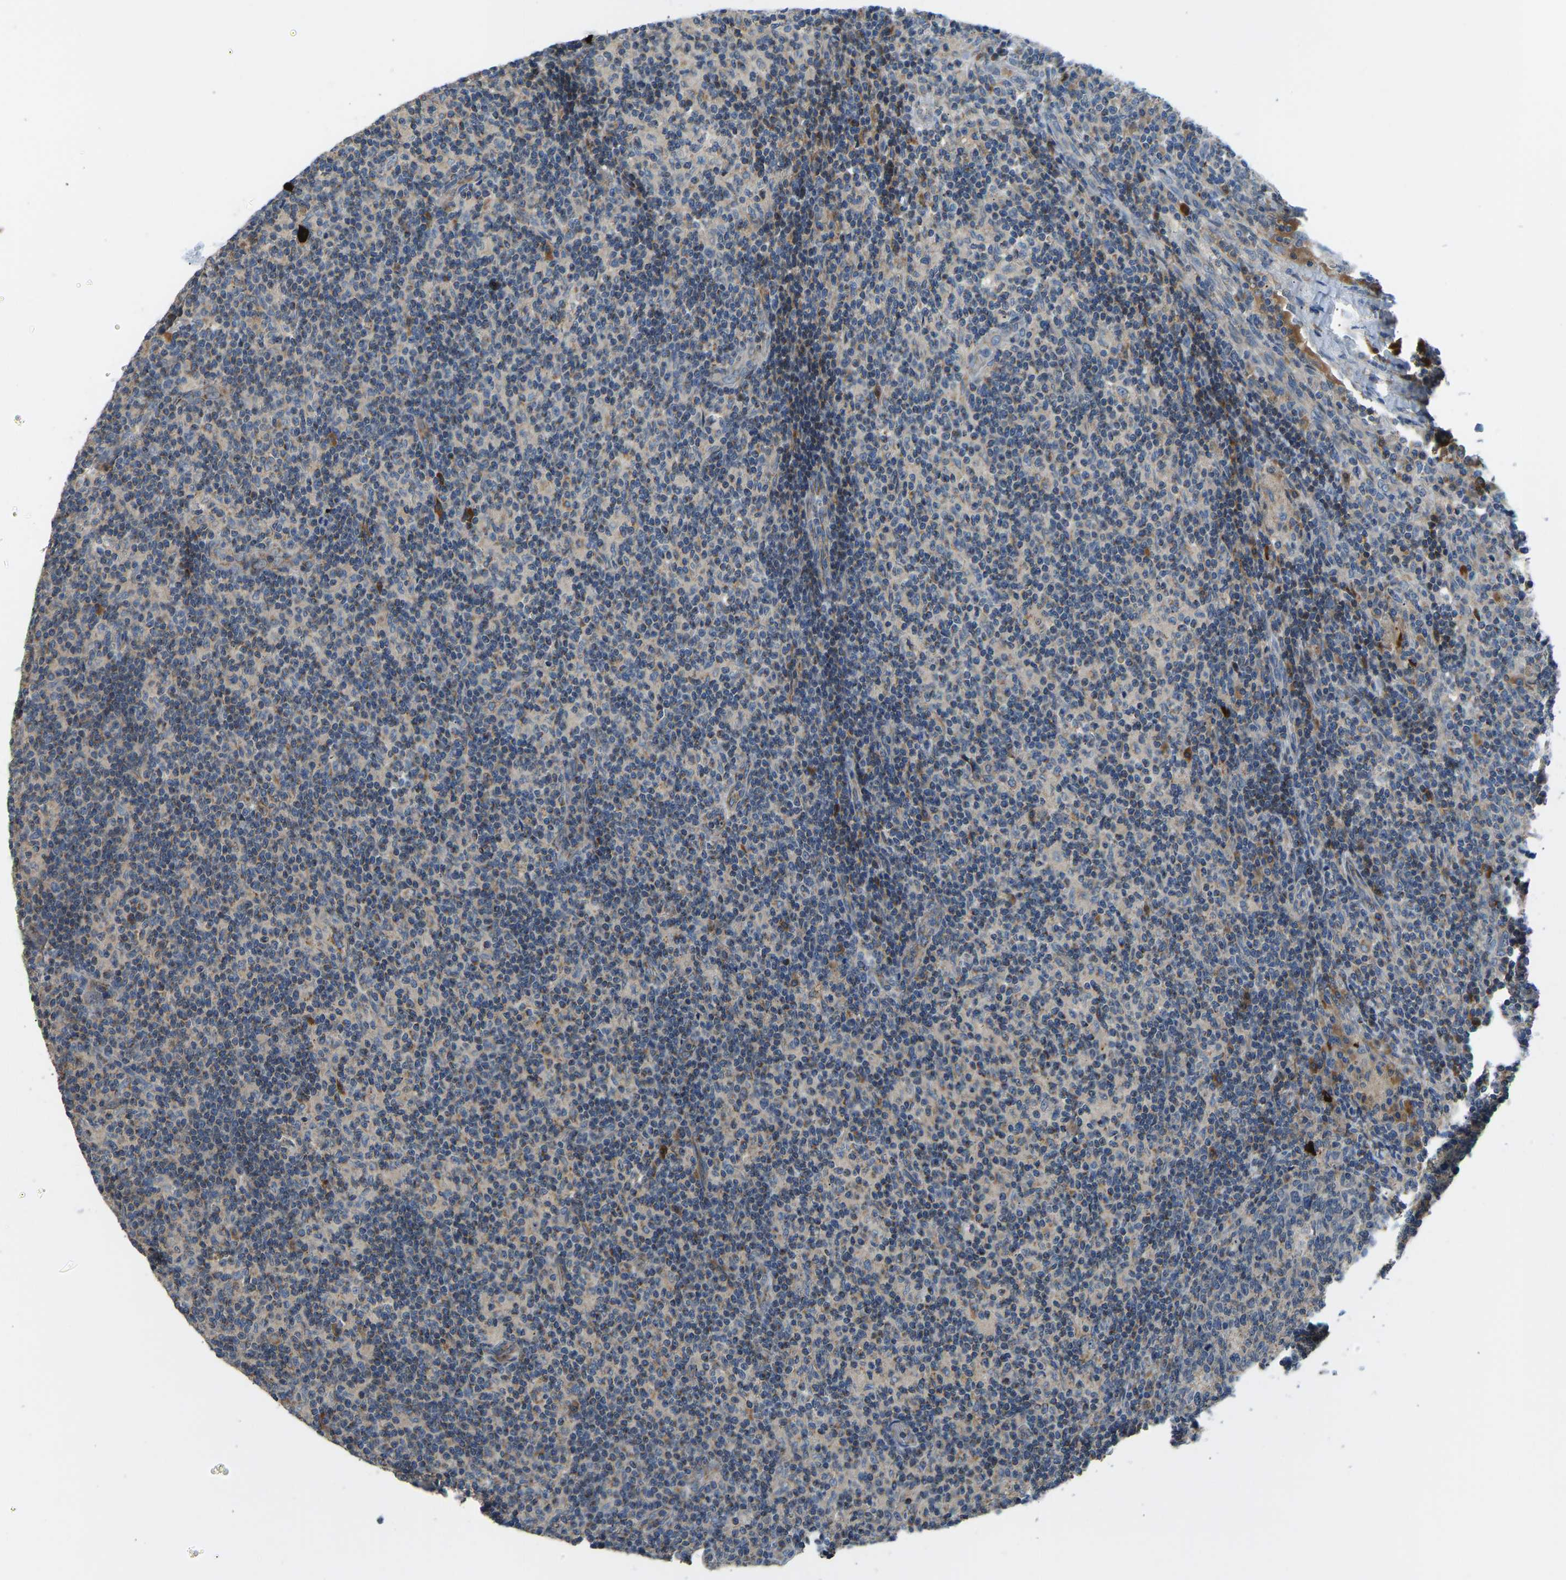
{"staining": {"intensity": "weak", "quantity": "25%-75%", "location": "cytoplasmic/membranous"}, "tissue": "lymph node", "cell_type": "Germinal center cells", "image_type": "normal", "snomed": [{"axis": "morphology", "description": "Normal tissue, NOS"}, {"axis": "morphology", "description": "Inflammation, NOS"}, {"axis": "topography", "description": "Lymph node"}], "caption": "Human lymph node stained with a brown dye shows weak cytoplasmic/membranous positive expression in about 25%-75% of germinal center cells.", "gene": "RBP1", "patient": {"sex": "male", "age": 55}}